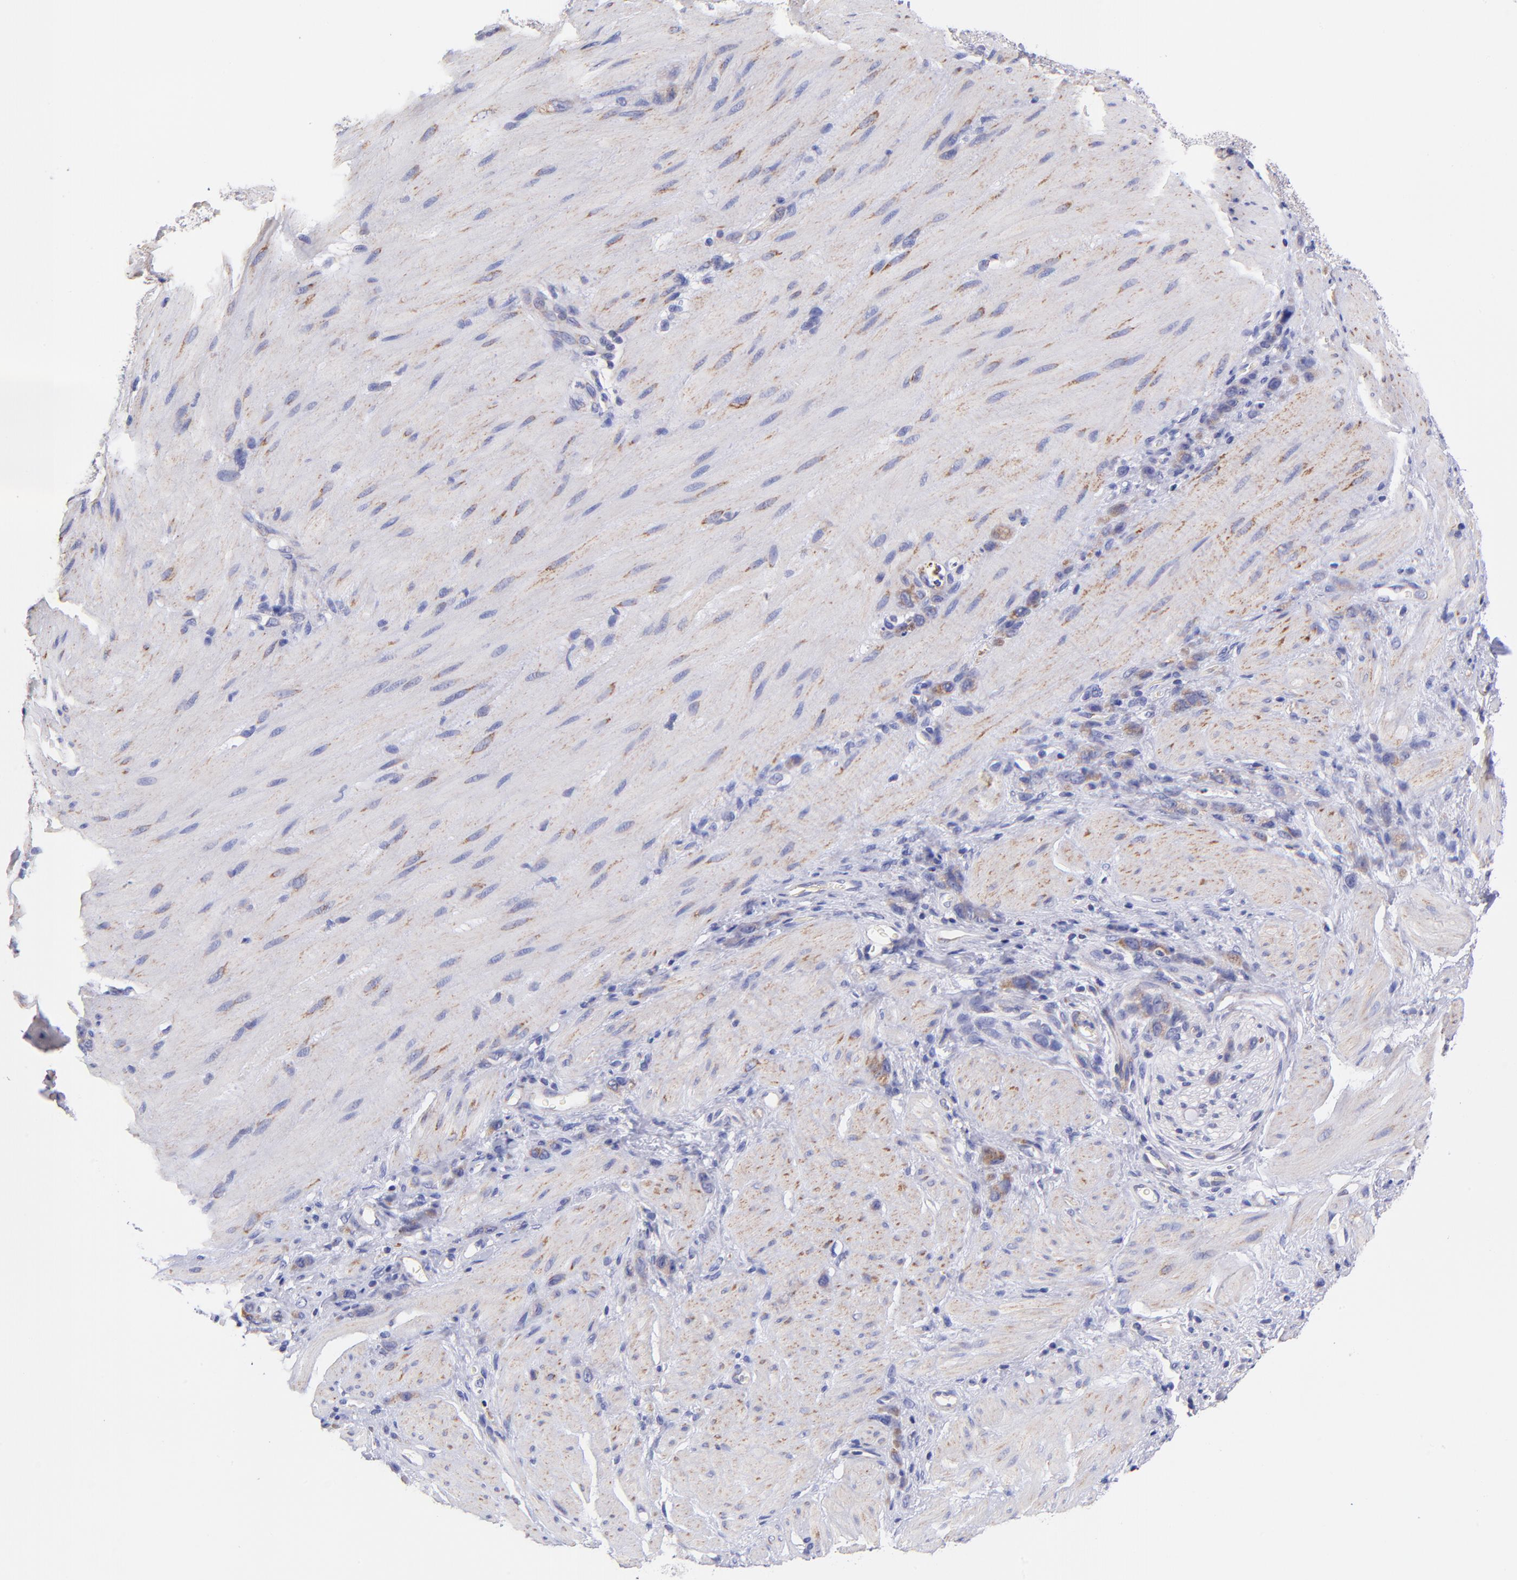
{"staining": {"intensity": "moderate", "quantity": "<25%", "location": "cytoplasmic/membranous"}, "tissue": "stomach cancer", "cell_type": "Tumor cells", "image_type": "cancer", "snomed": [{"axis": "morphology", "description": "Normal tissue, NOS"}, {"axis": "morphology", "description": "Adenocarcinoma, NOS"}, {"axis": "topography", "description": "Stomach"}], "caption": "Protein staining of adenocarcinoma (stomach) tissue demonstrates moderate cytoplasmic/membranous expression in about <25% of tumor cells.", "gene": "NDUFB7", "patient": {"sex": "male", "age": 82}}